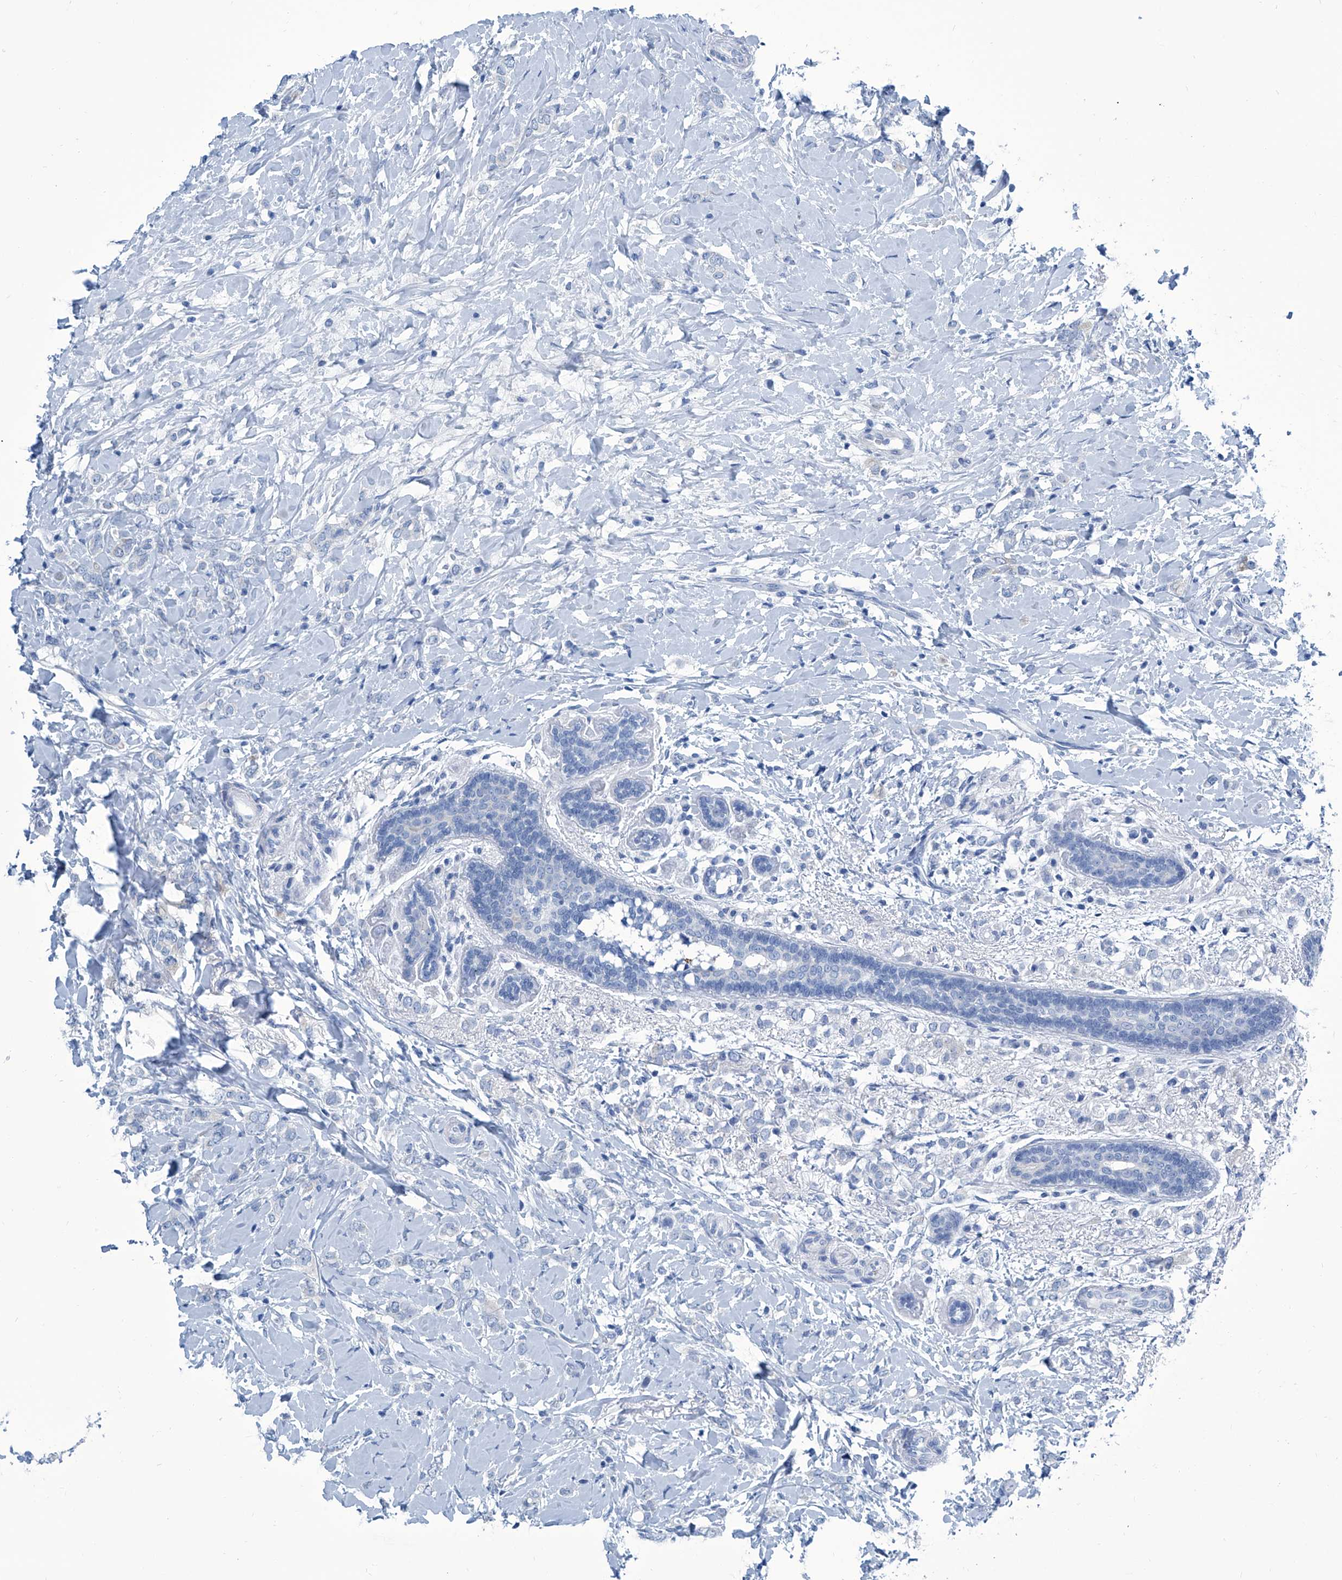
{"staining": {"intensity": "negative", "quantity": "none", "location": "none"}, "tissue": "breast cancer", "cell_type": "Tumor cells", "image_type": "cancer", "snomed": [{"axis": "morphology", "description": "Normal tissue, NOS"}, {"axis": "morphology", "description": "Lobular carcinoma"}, {"axis": "topography", "description": "Breast"}], "caption": "A histopathology image of human lobular carcinoma (breast) is negative for staining in tumor cells.", "gene": "ZNF519", "patient": {"sex": "female", "age": 47}}